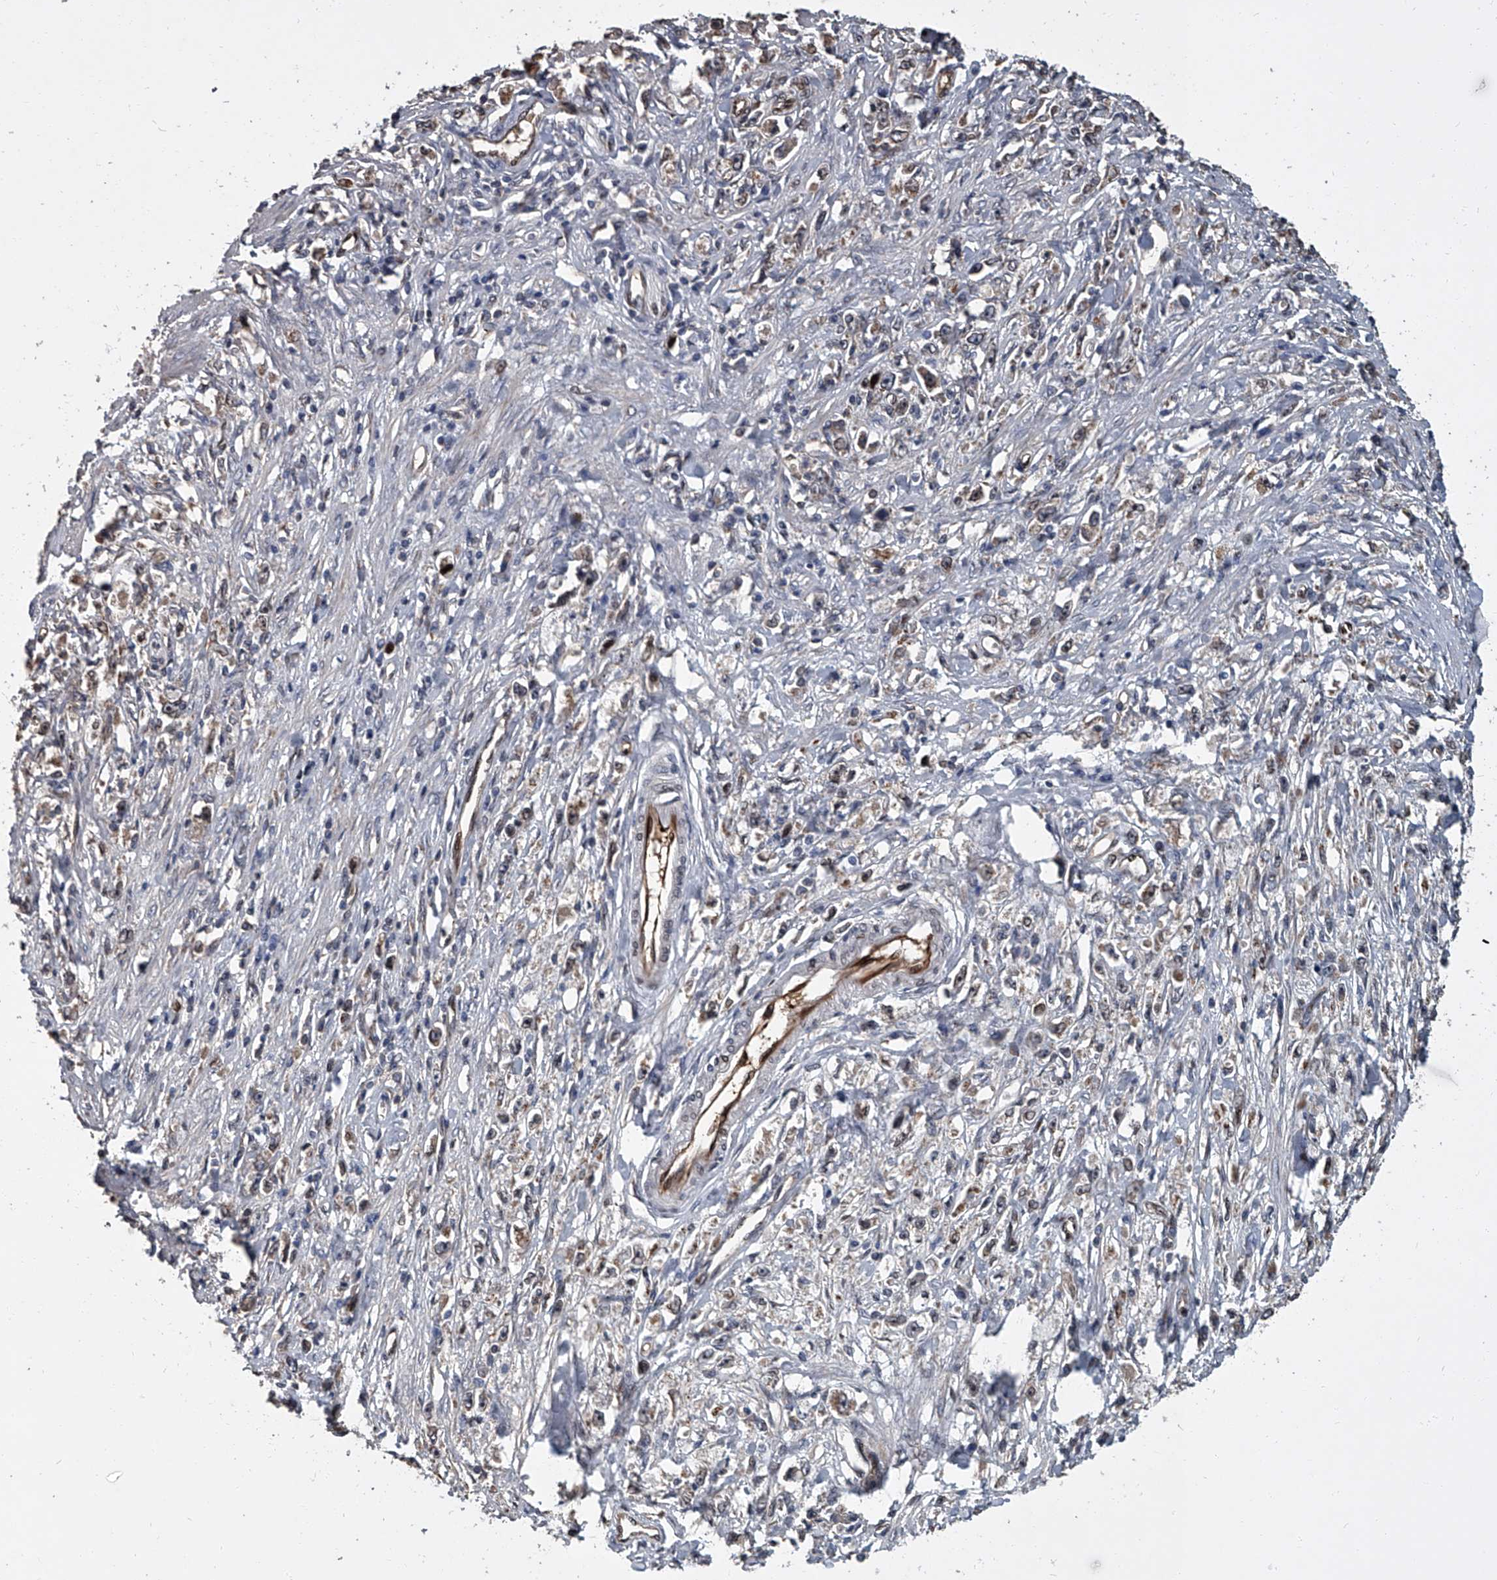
{"staining": {"intensity": "weak", "quantity": ">75%", "location": "cytoplasmic/membranous"}, "tissue": "stomach cancer", "cell_type": "Tumor cells", "image_type": "cancer", "snomed": [{"axis": "morphology", "description": "Adenocarcinoma, NOS"}, {"axis": "topography", "description": "Stomach"}], "caption": "A photomicrograph of human stomach cancer stained for a protein exhibits weak cytoplasmic/membranous brown staining in tumor cells.", "gene": "LRRC8C", "patient": {"sex": "female", "age": 59}}